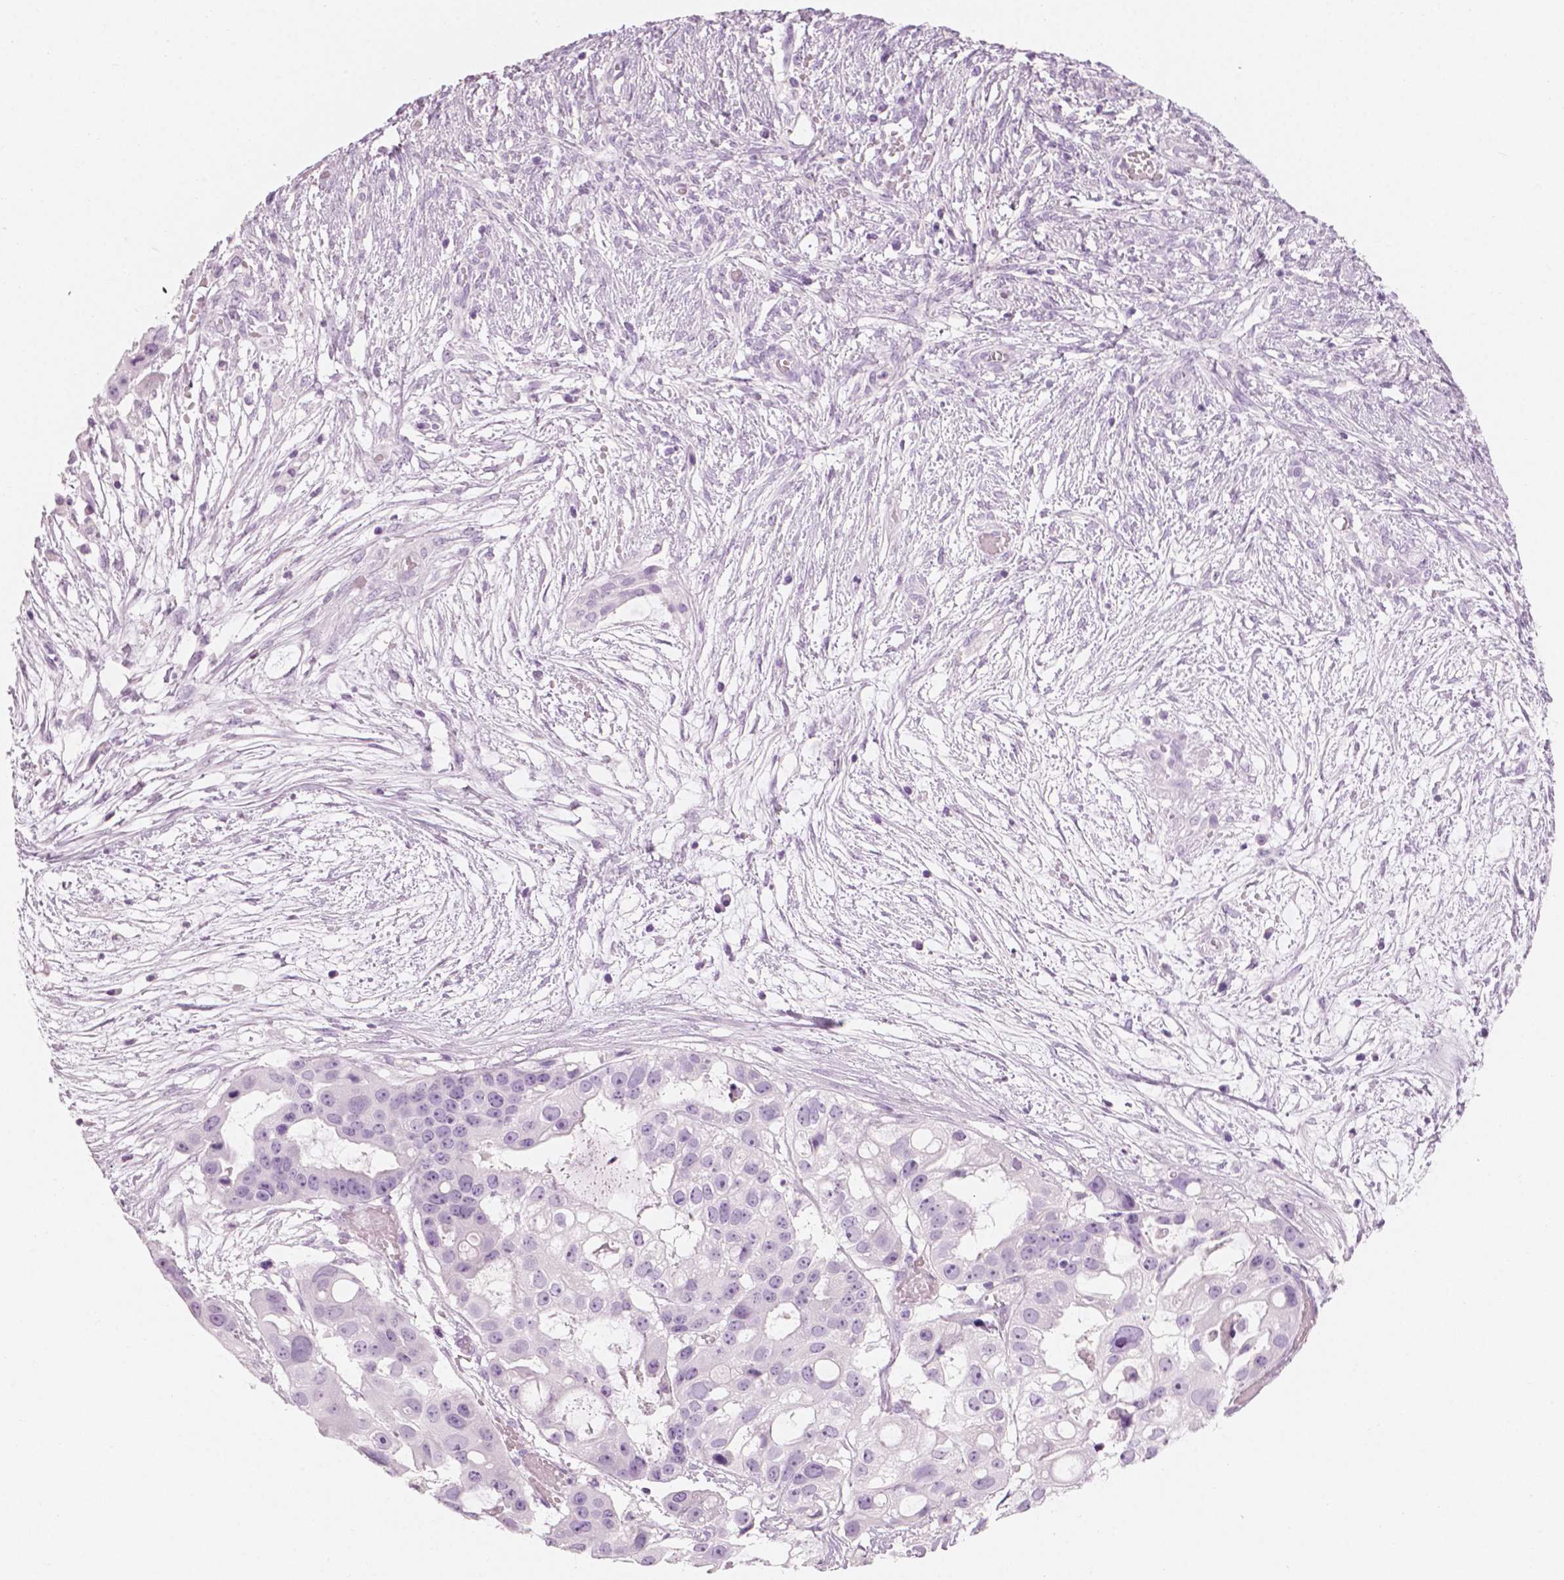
{"staining": {"intensity": "negative", "quantity": "none", "location": "none"}, "tissue": "ovarian cancer", "cell_type": "Tumor cells", "image_type": "cancer", "snomed": [{"axis": "morphology", "description": "Cystadenocarcinoma, serous, NOS"}, {"axis": "topography", "description": "Ovary"}], "caption": "Immunohistochemistry (IHC) of human ovarian cancer (serous cystadenocarcinoma) exhibits no positivity in tumor cells.", "gene": "PLIN4", "patient": {"sex": "female", "age": 56}}